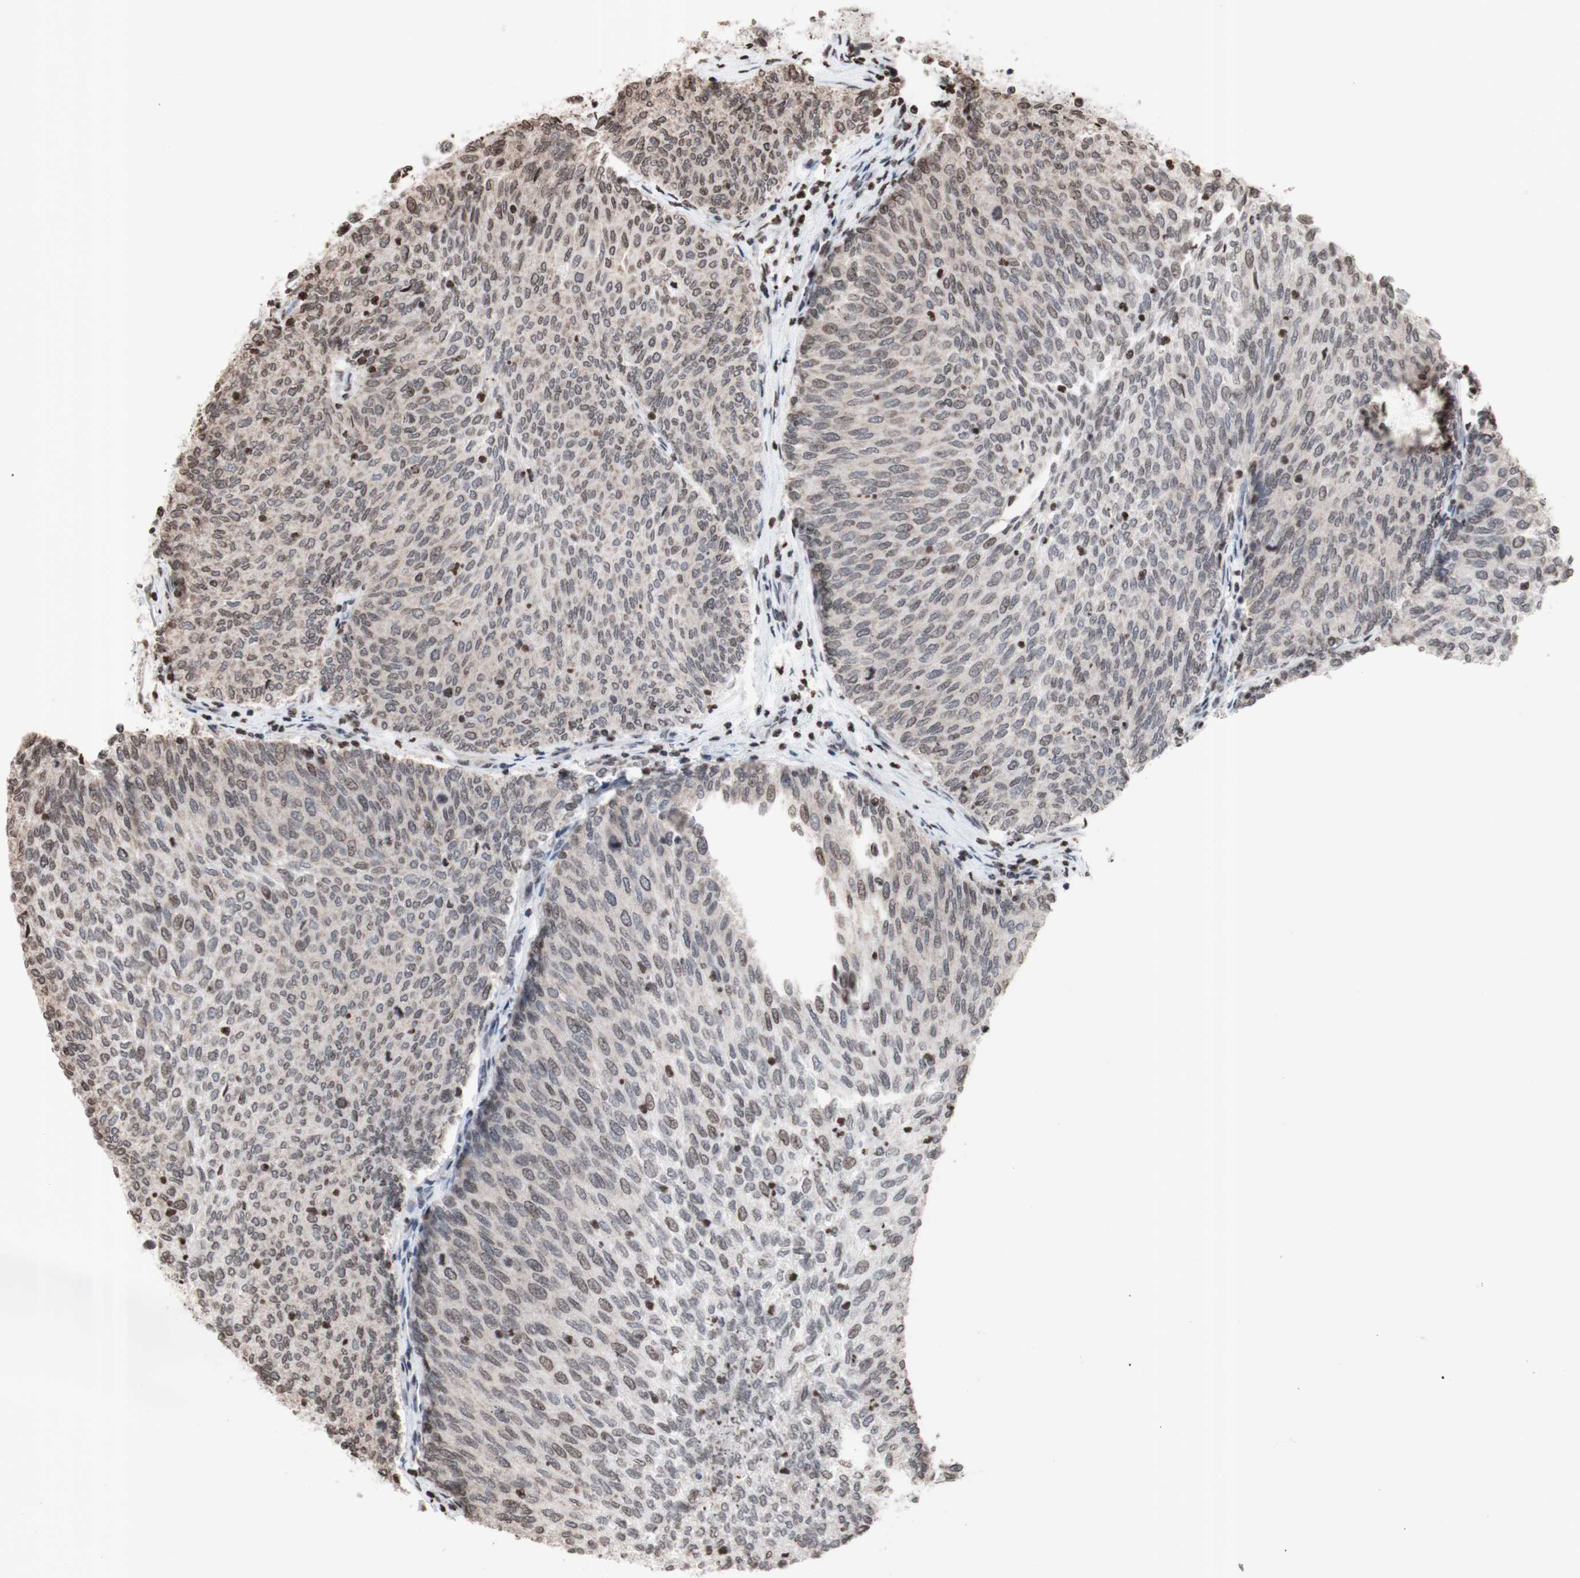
{"staining": {"intensity": "moderate", "quantity": "<25%", "location": "nuclear"}, "tissue": "urothelial cancer", "cell_type": "Tumor cells", "image_type": "cancer", "snomed": [{"axis": "morphology", "description": "Urothelial carcinoma, Low grade"}, {"axis": "topography", "description": "Urinary bladder"}], "caption": "Immunohistochemical staining of human urothelial cancer shows low levels of moderate nuclear positivity in about <25% of tumor cells.", "gene": "SNAI2", "patient": {"sex": "female", "age": 79}}